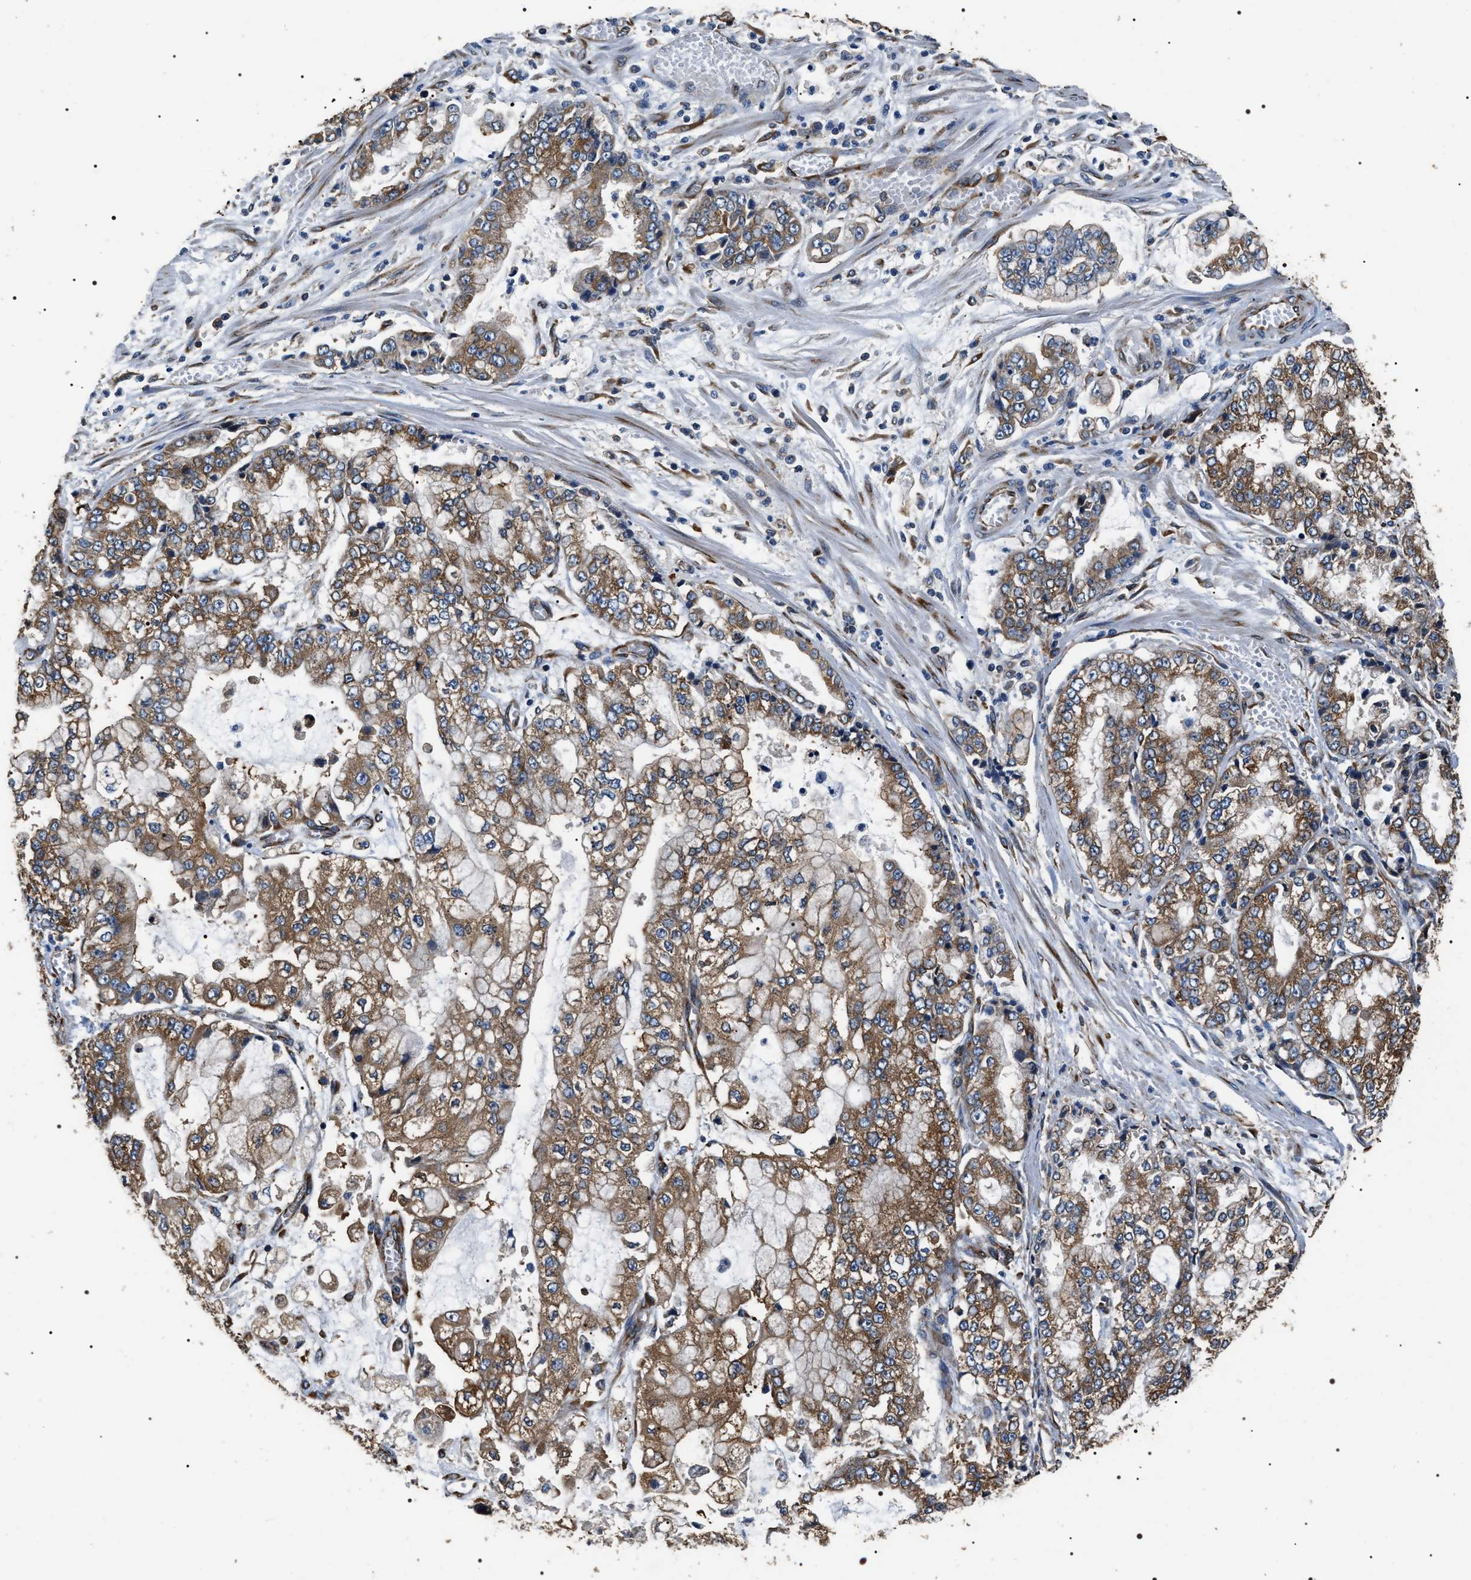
{"staining": {"intensity": "moderate", "quantity": ">75%", "location": "cytoplasmic/membranous"}, "tissue": "stomach cancer", "cell_type": "Tumor cells", "image_type": "cancer", "snomed": [{"axis": "morphology", "description": "Adenocarcinoma, NOS"}, {"axis": "topography", "description": "Stomach"}], "caption": "Human stomach cancer stained with a protein marker displays moderate staining in tumor cells.", "gene": "KTN1", "patient": {"sex": "male", "age": 76}}